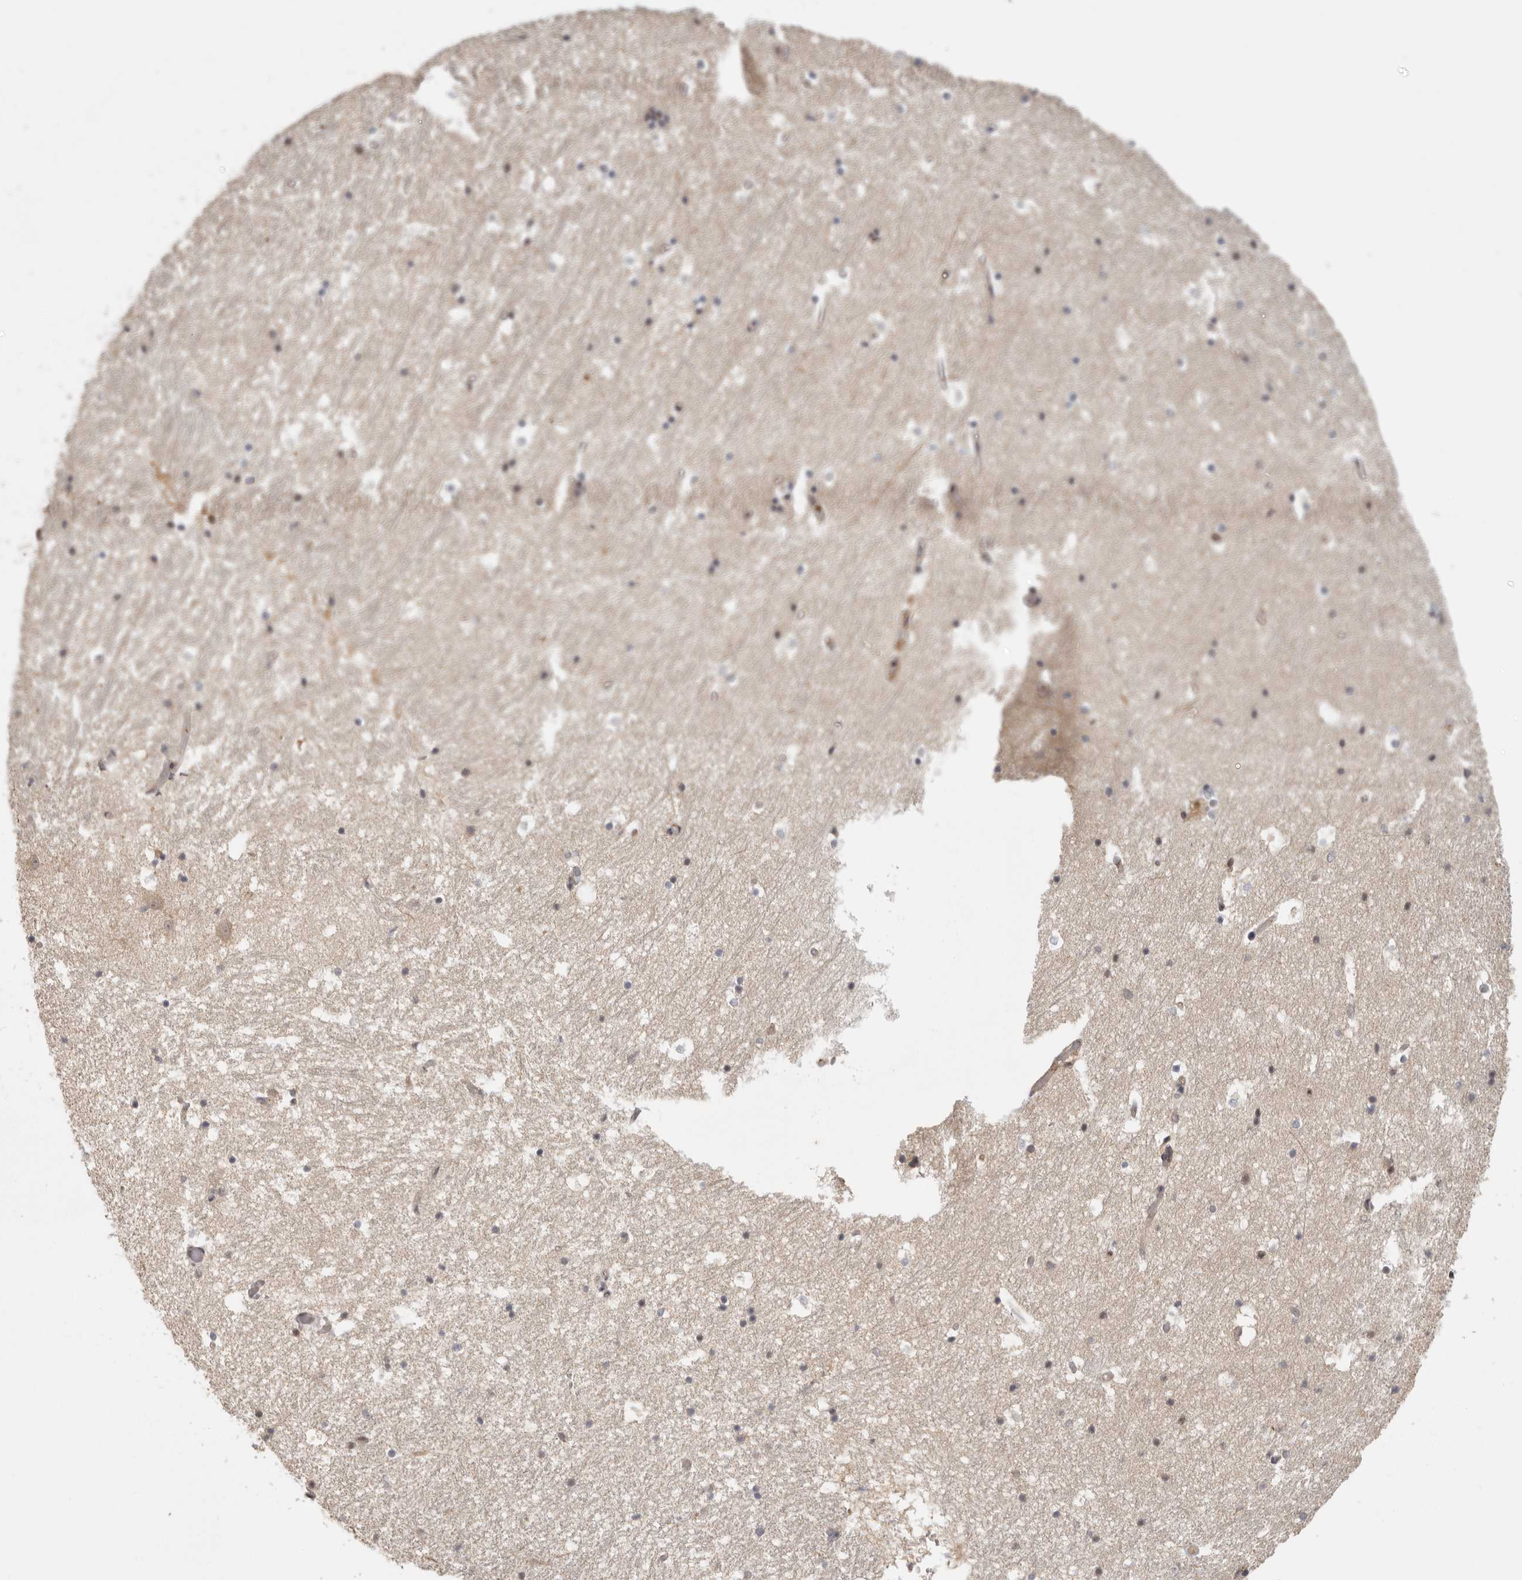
{"staining": {"intensity": "weak", "quantity": "<25%", "location": "cytoplasmic/membranous,nuclear"}, "tissue": "hippocampus", "cell_type": "Glial cells", "image_type": "normal", "snomed": [{"axis": "morphology", "description": "Normal tissue, NOS"}, {"axis": "topography", "description": "Hippocampus"}], "caption": "This is an immunohistochemistry photomicrograph of normal hippocampus. There is no expression in glial cells.", "gene": "PSMA5", "patient": {"sex": "female", "age": 52}}